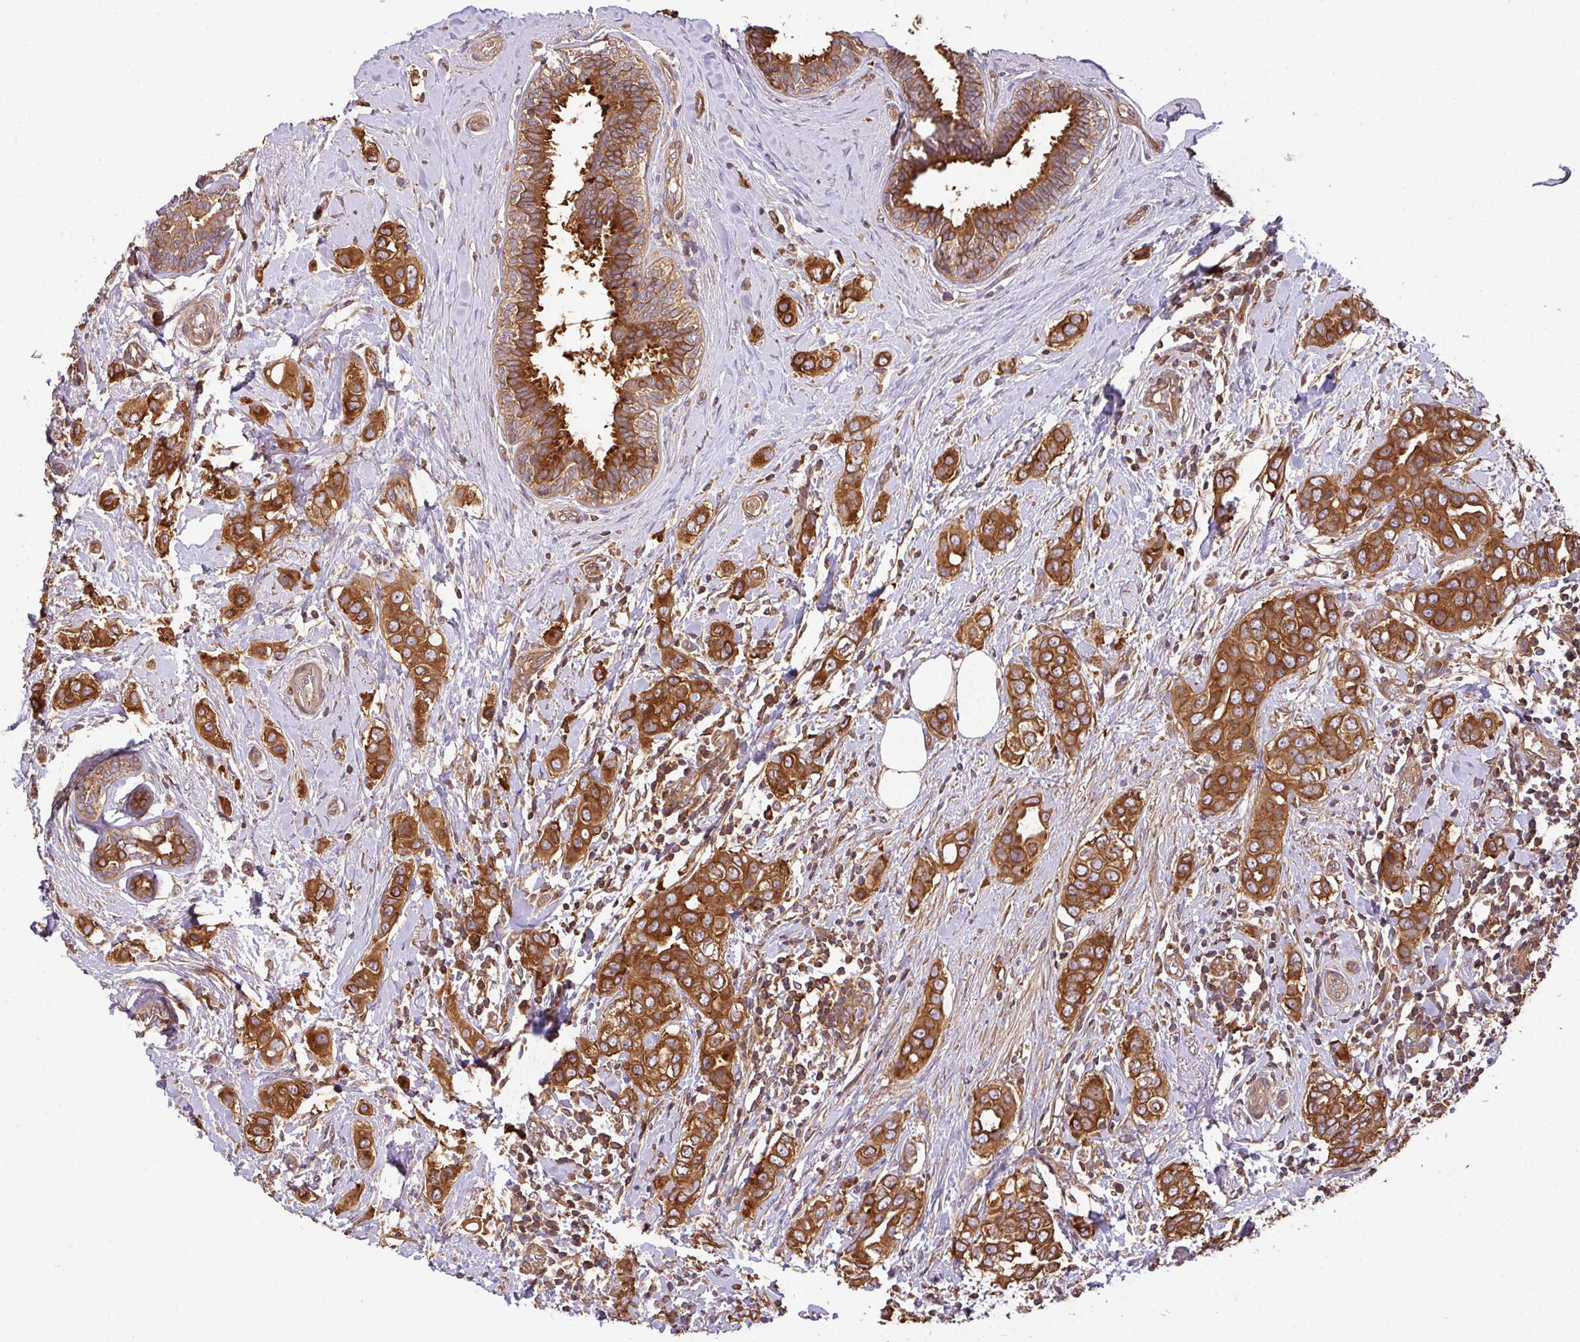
{"staining": {"intensity": "strong", "quantity": ">75%", "location": "cytoplasmic/membranous"}, "tissue": "breast cancer", "cell_type": "Tumor cells", "image_type": "cancer", "snomed": [{"axis": "morphology", "description": "Lobular carcinoma"}, {"axis": "topography", "description": "Breast"}], "caption": "Strong cytoplasmic/membranous staining is appreciated in about >75% of tumor cells in breast lobular carcinoma.", "gene": "GSPT1", "patient": {"sex": "female", "age": 51}}